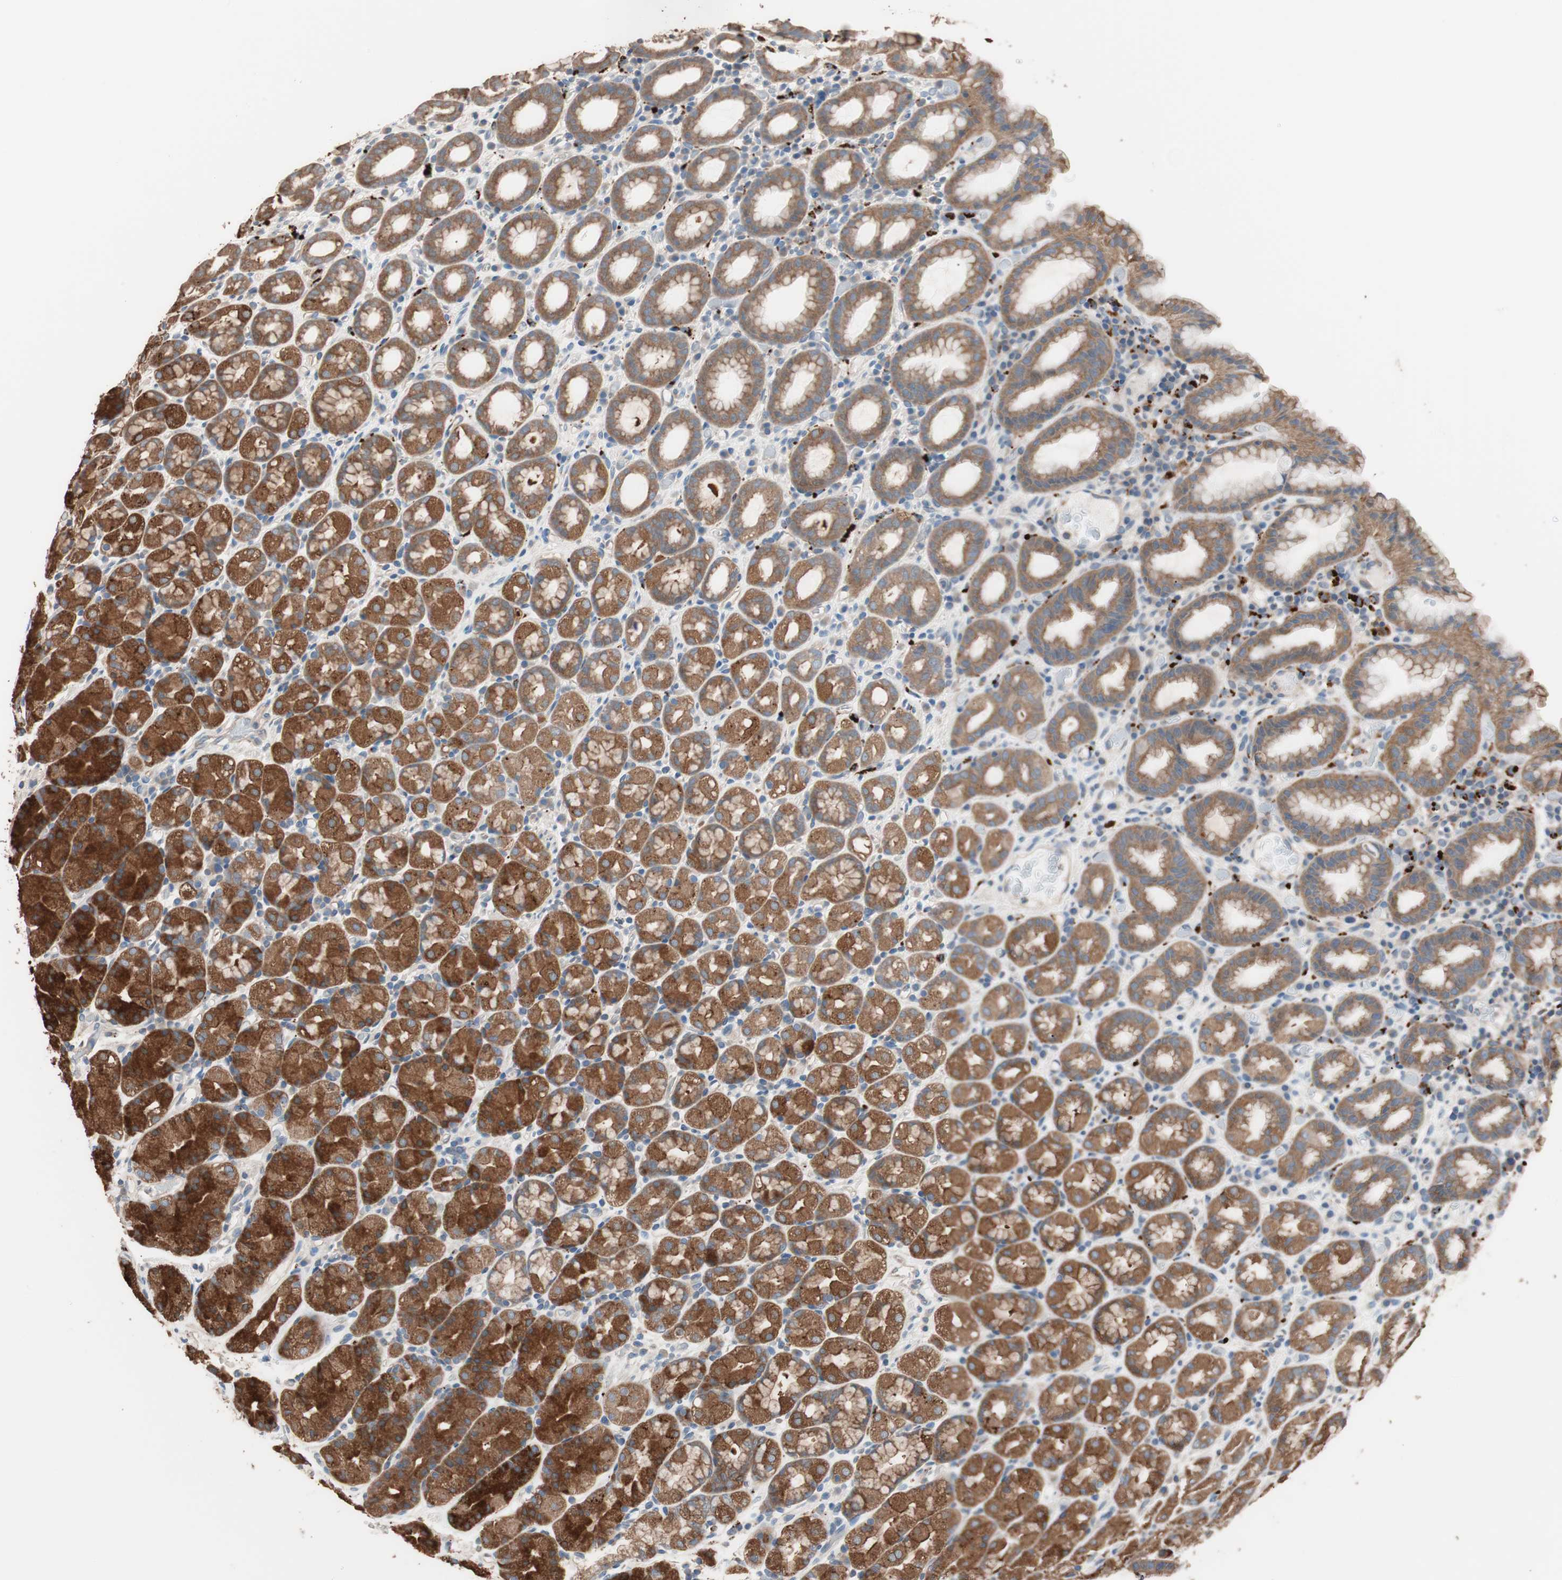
{"staining": {"intensity": "strong", "quantity": ">75%", "location": "cytoplasmic/membranous"}, "tissue": "stomach", "cell_type": "Glandular cells", "image_type": "normal", "snomed": [{"axis": "morphology", "description": "Normal tissue, NOS"}, {"axis": "topography", "description": "Stomach, upper"}], "caption": "Glandular cells demonstrate strong cytoplasmic/membranous positivity in approximately >75% of cells in normal stomach. (Stains: DAB in brown, nuclei in blue, Microscopy: brightfield microscopy at high magnification).", "gene": "CCT3", "patient": {"sex": "male", "age": 68}}